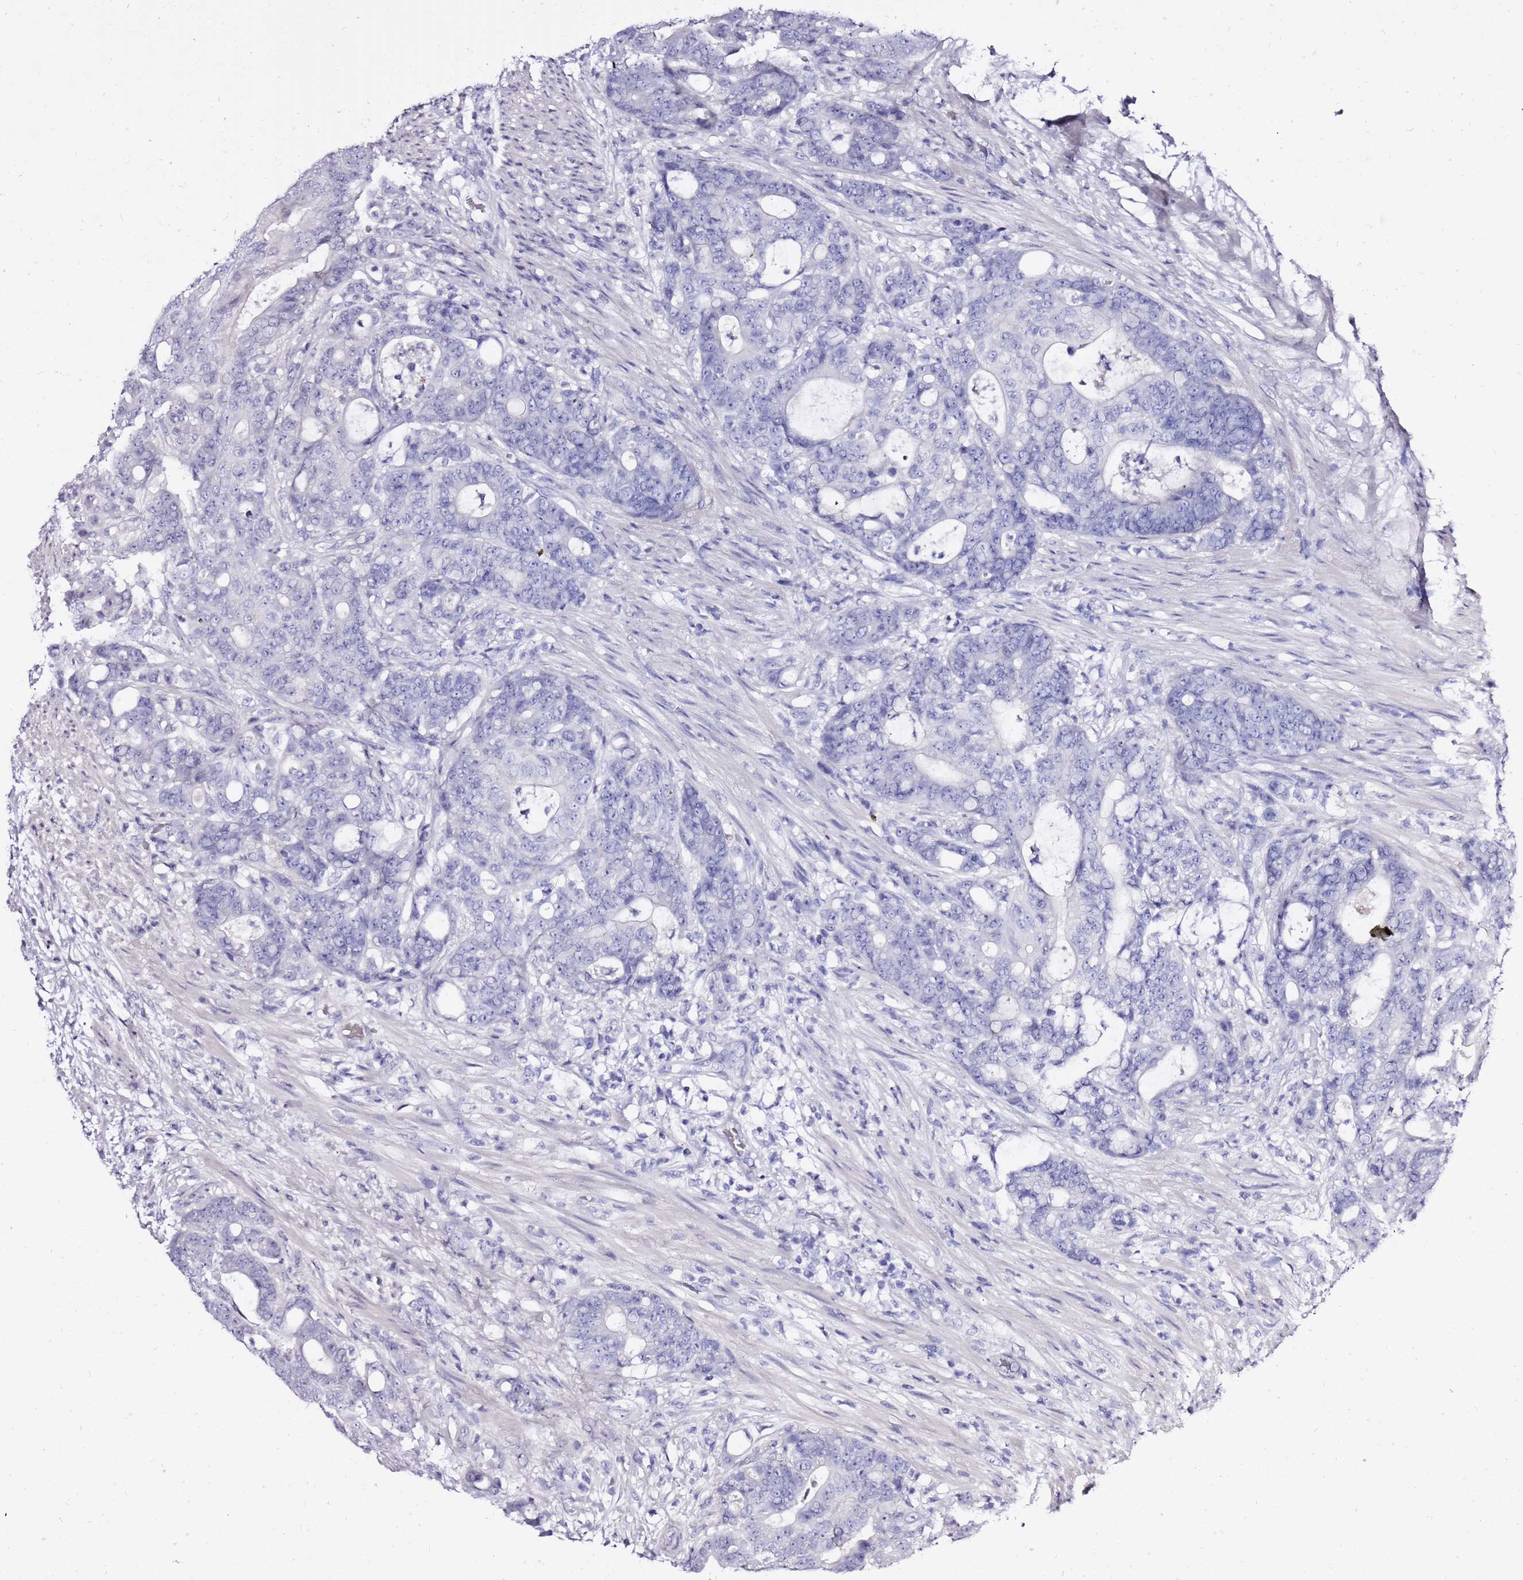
{"staining": {"intensity": "negative", "quantity": "none", "location": "none"}, "tissue": "colorectal cancer", "cell_type": "Tumor cells", "image_type": "cancer", "snomed": [{"axis": "morphology", "description": "Adenocarcinoma, NOS"}, {"axis": "topography", "description": "Colon"}], "caption": "An immunohistochemistry (IHC) micrograph of colorectal adenocarcinoma is shown. There is no staining in tumor cells of colorectal adenocarcinoma. Brightfield microscopy of IHC stained with DAB (brown) and hematoxylin (blue), captured at high magnification.", "gene": "LIPF", "patient": {"sex": "female", "age": 82}}